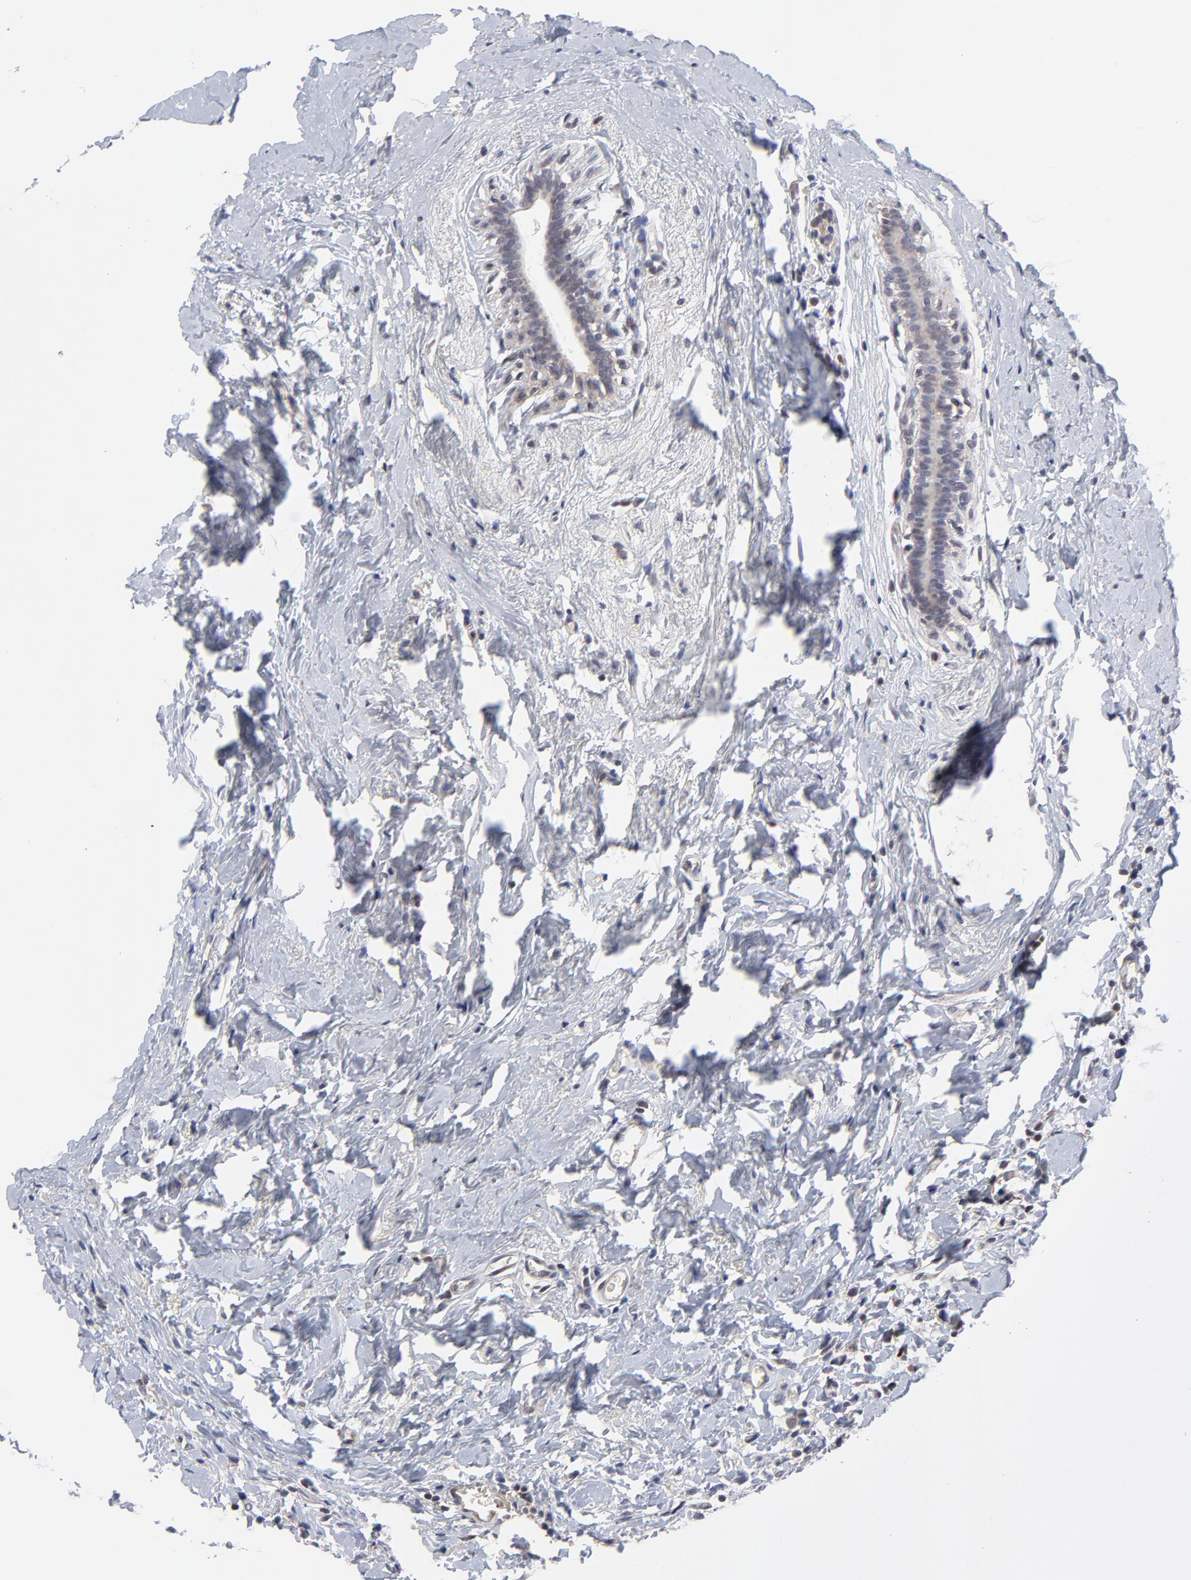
{"staining": {"intensity": "weak", "quantity": ">75%", "location": "cytoplasmic/membranous"}, "tissue": "breast cancer", "cell_type": "Tumor cells", "image_type": "cancer", "snomed": [{"axis": "morphology", "description": "Lobular carcinoma"}, {"axis": "topography", "description": "Breast"}], "caption": "Immunohistochemical staining of breast lobular carcinoma exhibits low levels of weak cytoplasmic/membranous positivity in about >75% of tumor cells.", "gene": "ZNF157", "patient": {"sex": "female", "age": 57}}